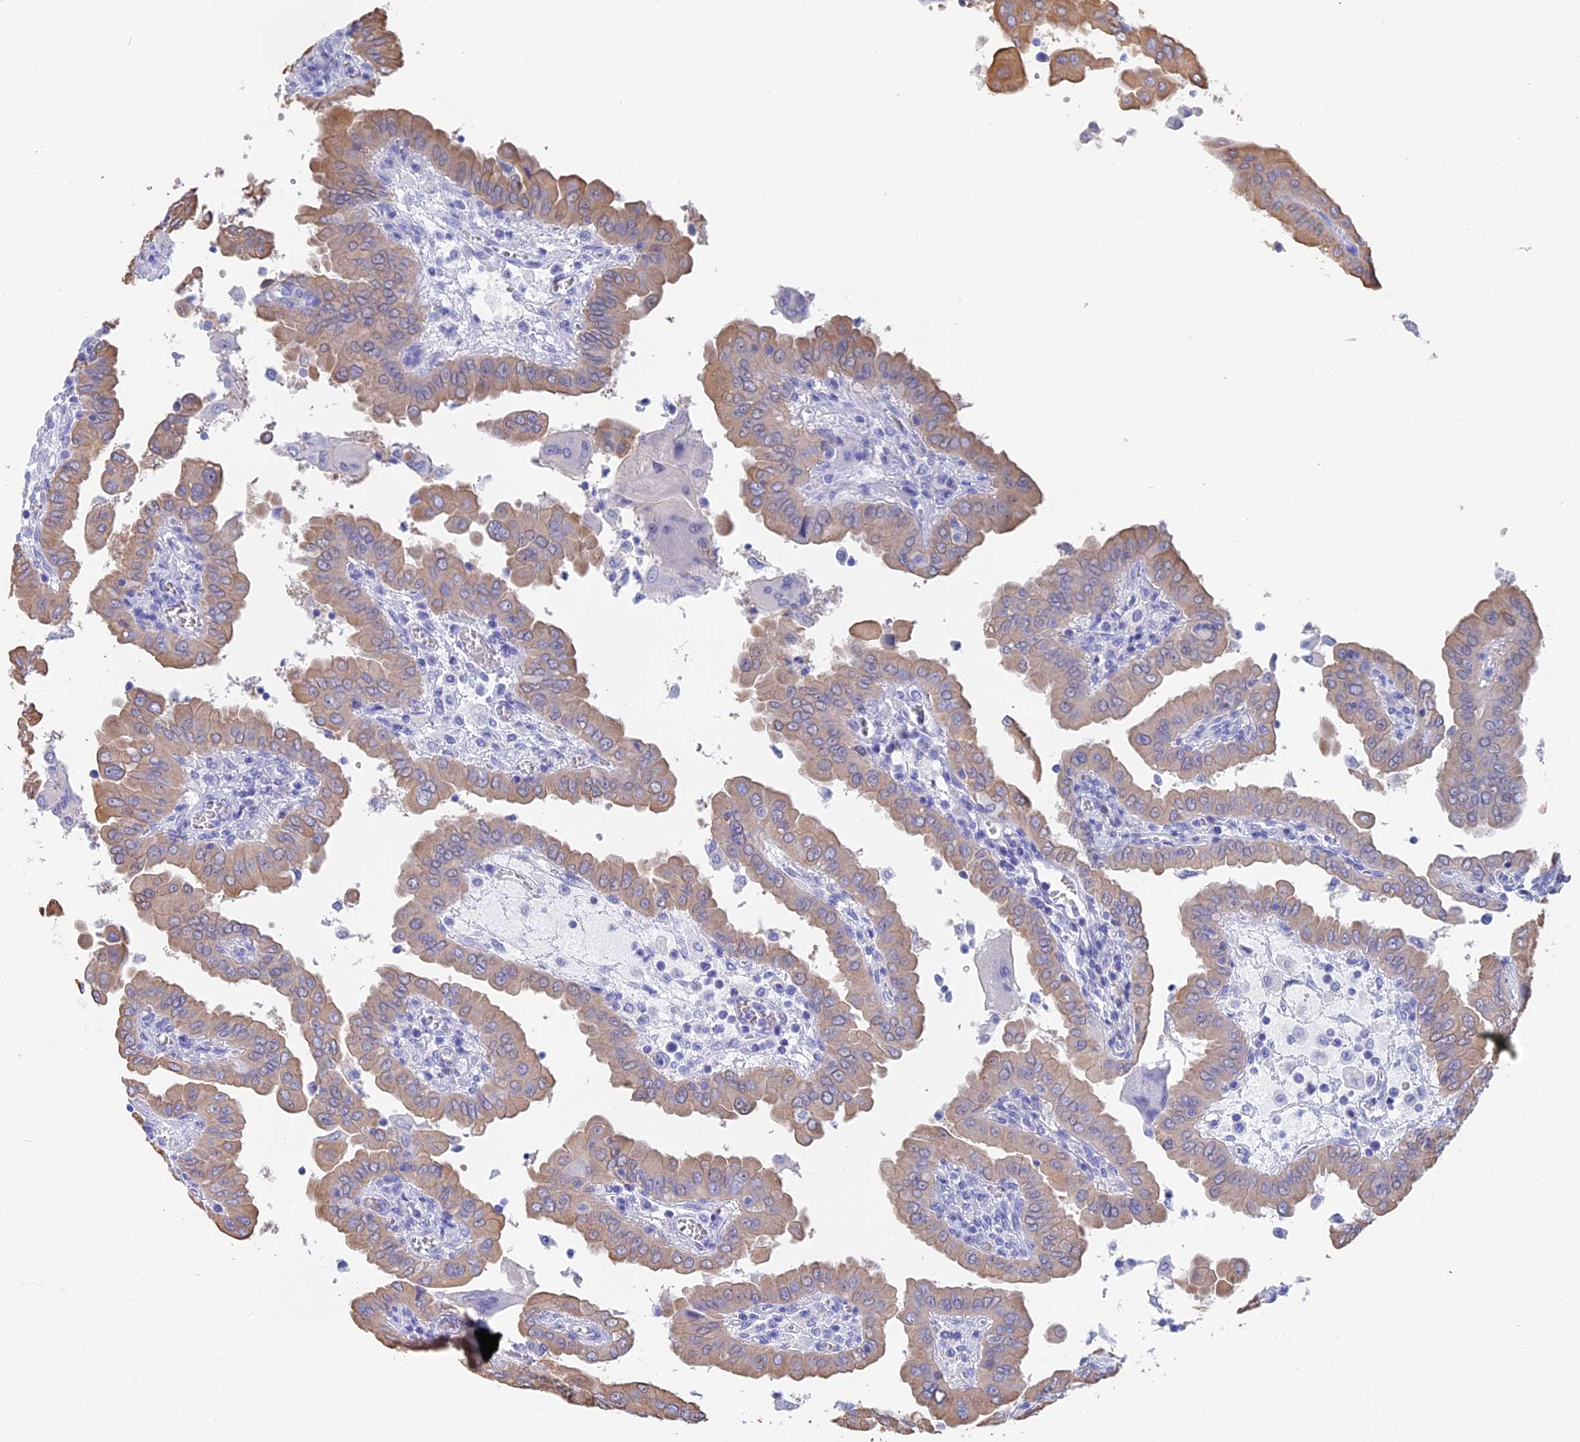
{"staining": {"intensity": "weak", "quantity": "25%-75%", "location": "cytoplasmic/membranous"}, "tissue": "thyroid cancer", "cell_type": "Tumor cells", "image_type": "cancer", "snomed": [{"axis": "morphology", "description": "Papillary adenocarcinoma, NOS"}, {"axis": "topography", "description": "Thyroid gland"}], "caption": "This image displays immunohistochemistry staining of thyroid cancer (papillary adenocarcinoma), with low weak cytoplasmic/membranous expression in about 25%-75% of tumor cells.", "gene": "STUB1", "patient": {"sex": "male", "age": 33}}